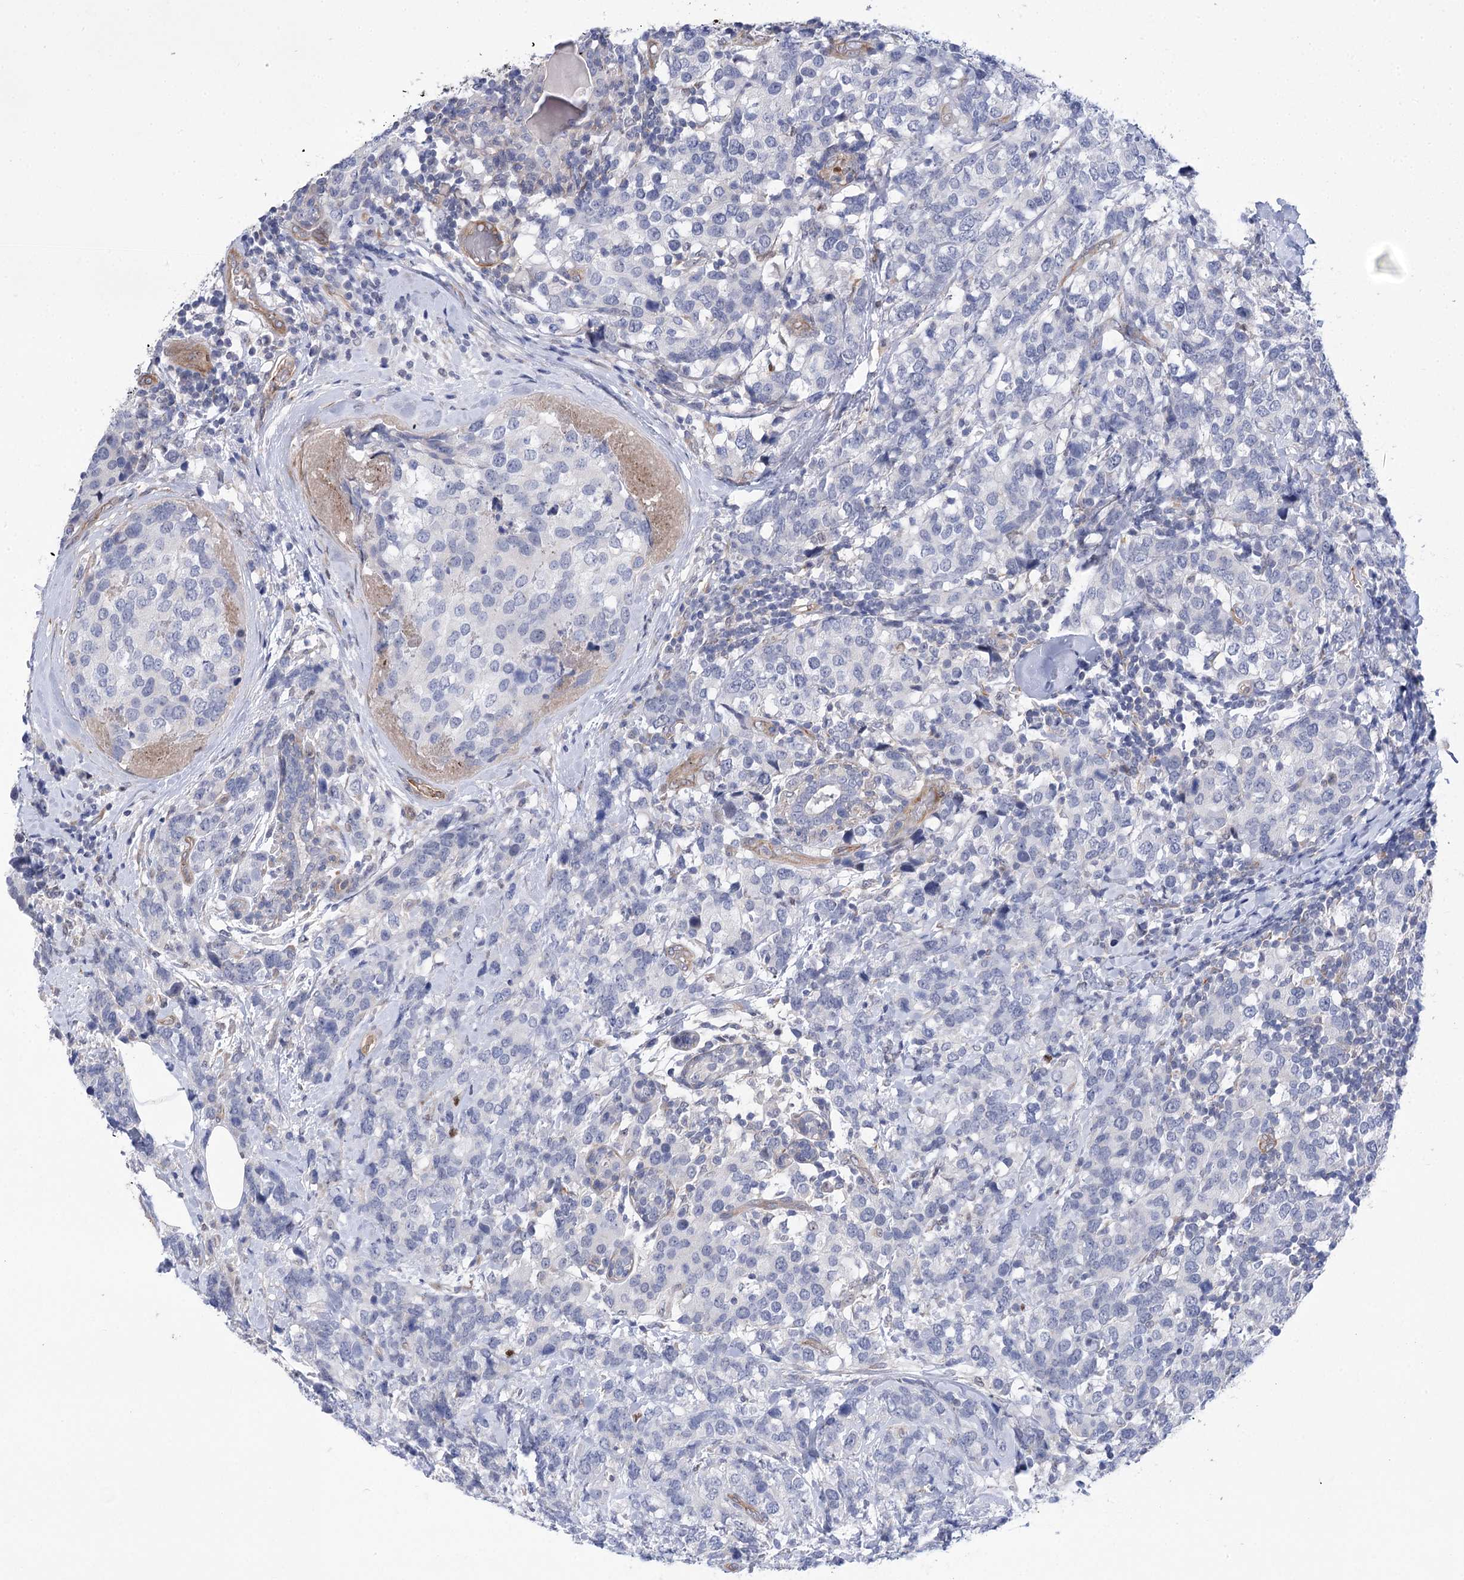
{"staining": {"intensity": "negative", "quantity": "none", "location": "none"}, "tissue": "breast cancer", "cell_type": "Tumor cells", "image_type": "cancer", "snomed": [{"axis": "morphology", "description": "Lobular carcinoma"}, {"axis": "topography", "description": "Breast"}], "caption": "Tumor cells show no significant expression in breast lobular carcinoma.", "gene": "THAP6", "patient": {"sex": "female", "age": 59}}